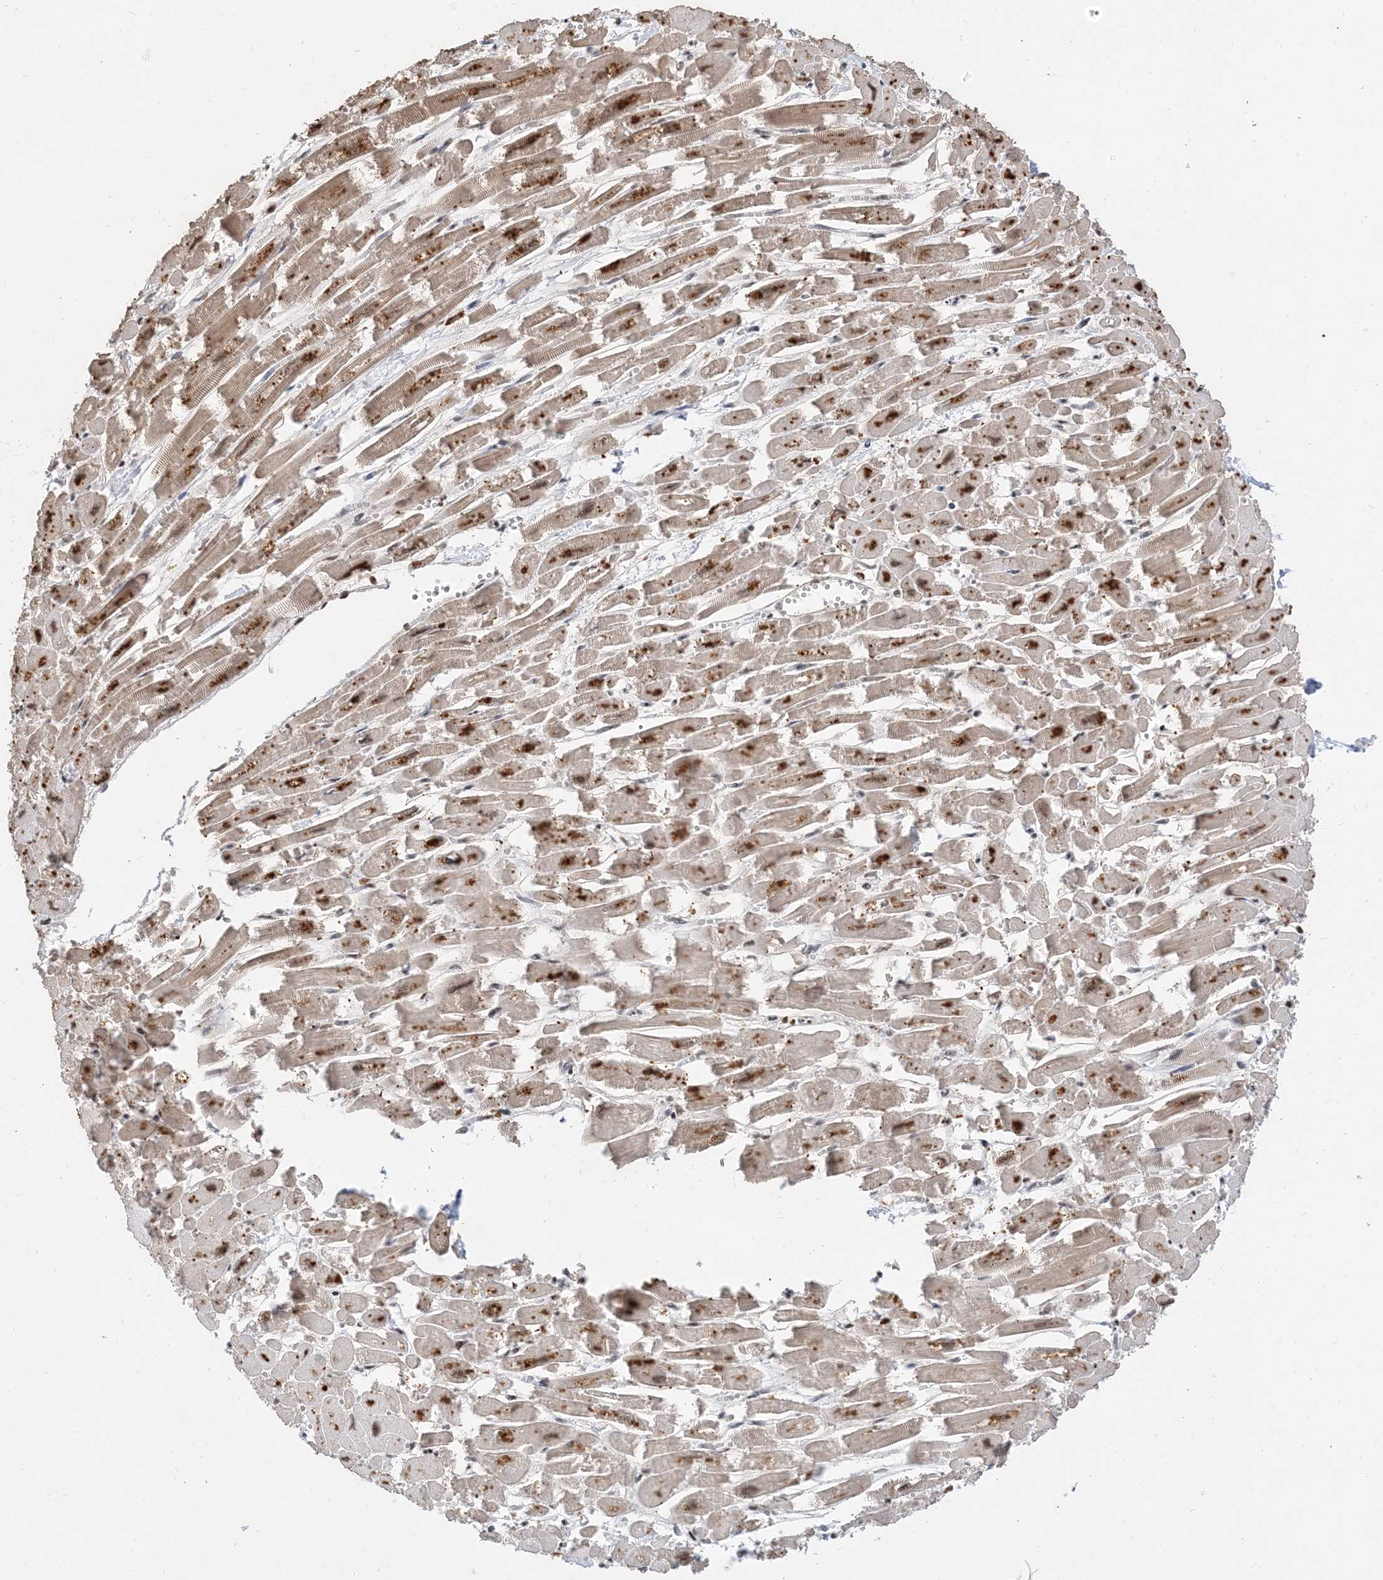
{"staining": {"intensity": "moderate", "quantity": "25%-75%", "location": "cytoplasmic/membranous,nuclear"}, "tissue": "heart muscle", "cell_type": "Cardiomyocytes", "image_type": "normal", "snomed": [{"axis": "morphology", "description": "Normal tissue, NOS"}, {"axis": "topography", "description": "Heart"}], "caption": "Heart muscle stained with a brown dye shows moderate cytoplasmic/membranous,nuclear positive positivity in approximately 25%-75% of cardiomyocytes.", "gene": "SF3A3", "patient": {"sex": "male", "age": 54}}